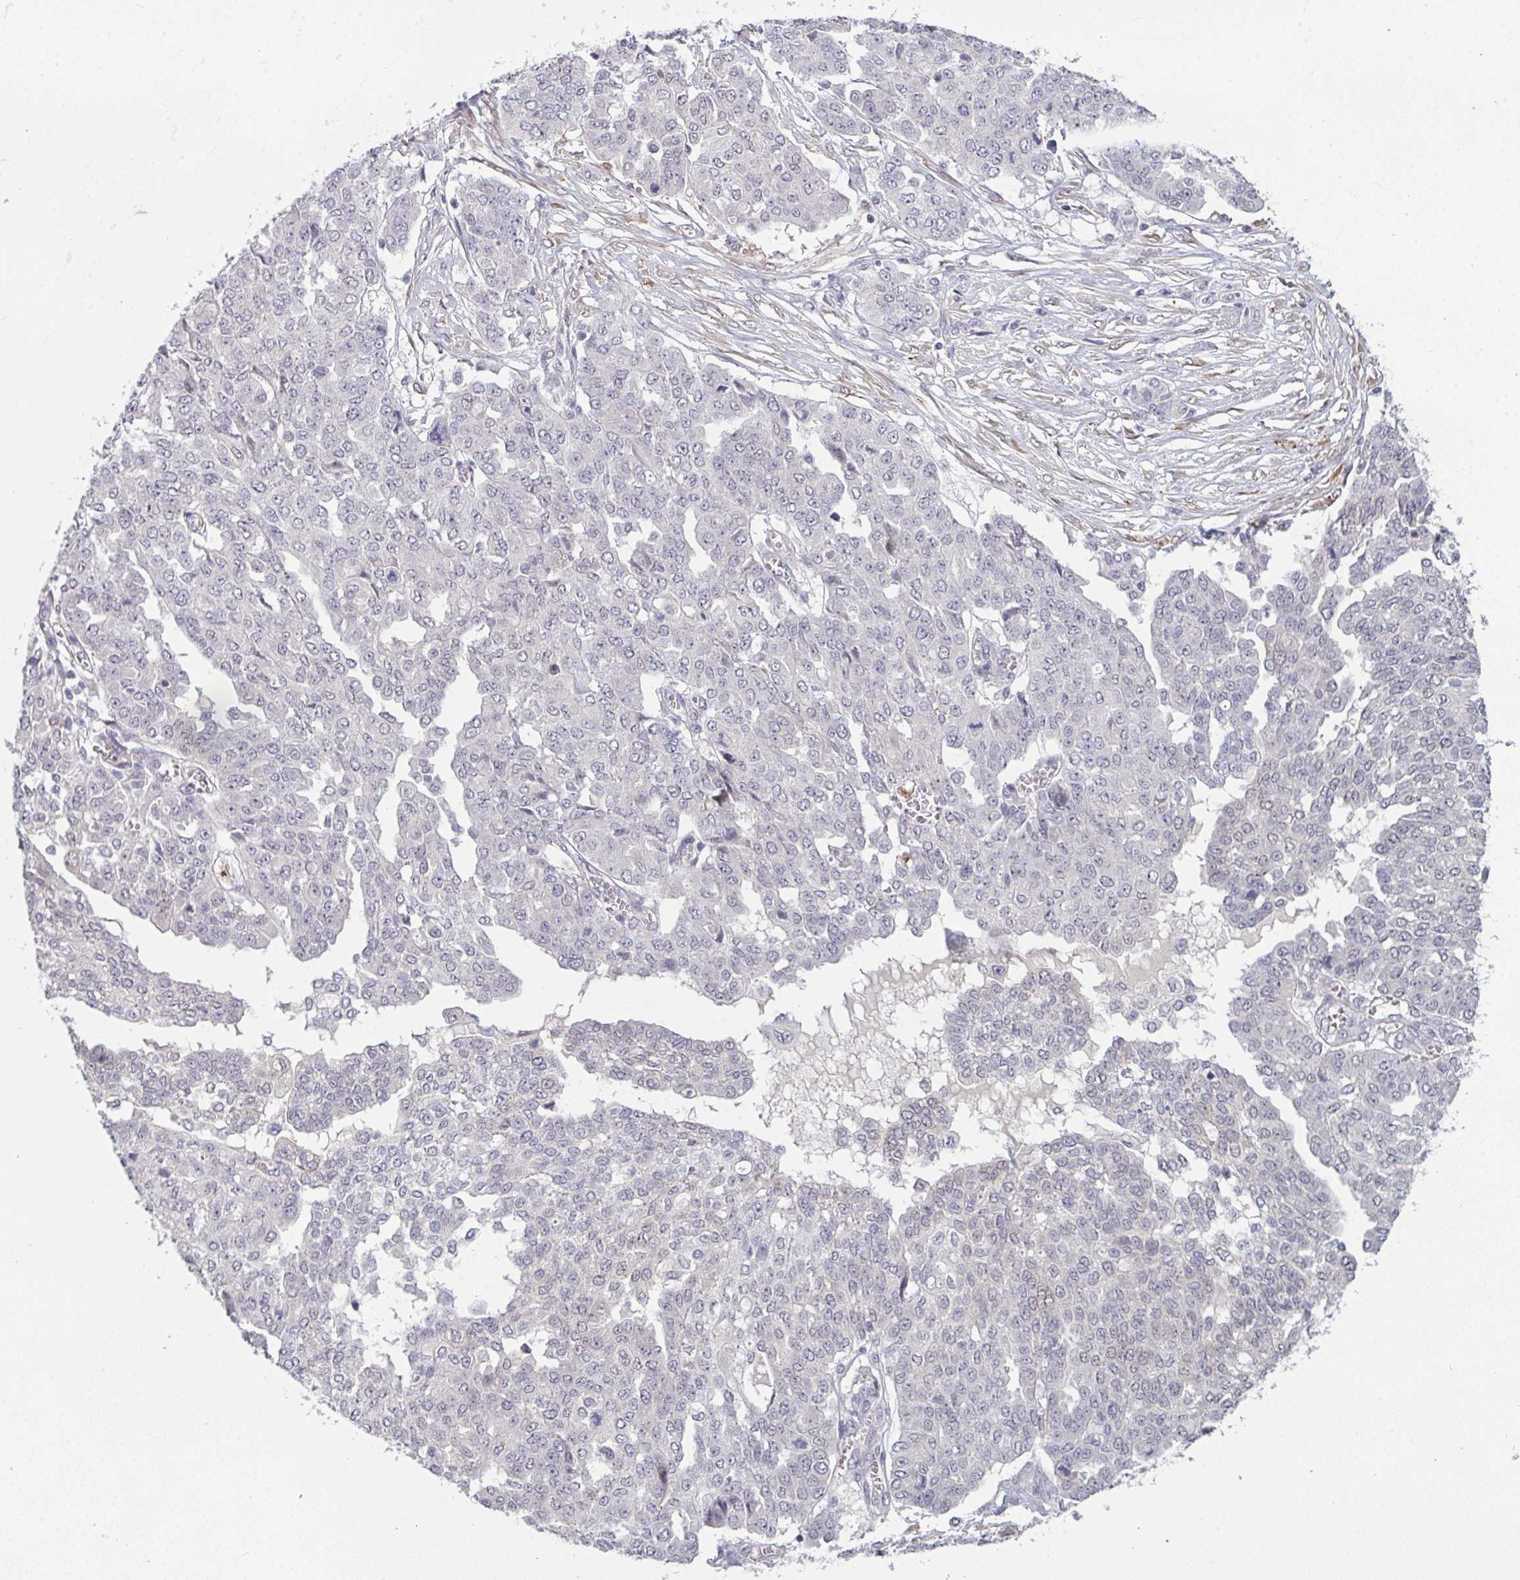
{"staining": {"intensity": "negative", "quantity": "none", "location": "none"}, "tissue": "ovarian cancer", "cell_type": "Tumor cells", "image_type": "cancer", "snomed": [{"axis": "morphology", "description": "Cystadenocarcinoma, serous, NOS"}, {"axis": "topography", "description": "Soft tissue"}, {"axis": "topography", "description": "Ovary"}], "caption": "Ovarian cancer (serous cystadenocarcinoma) was stained to show a protein in brown. There is no significant expression in tumor cells. (Stains: DAB (3,3'-diaminobenzidine) IHC with hematoxylin counter stain, Microscopy: brightfield microscopy at high magnification).", "gene": "ZNF784", "patient": {"sex": "female", "age": 57}}